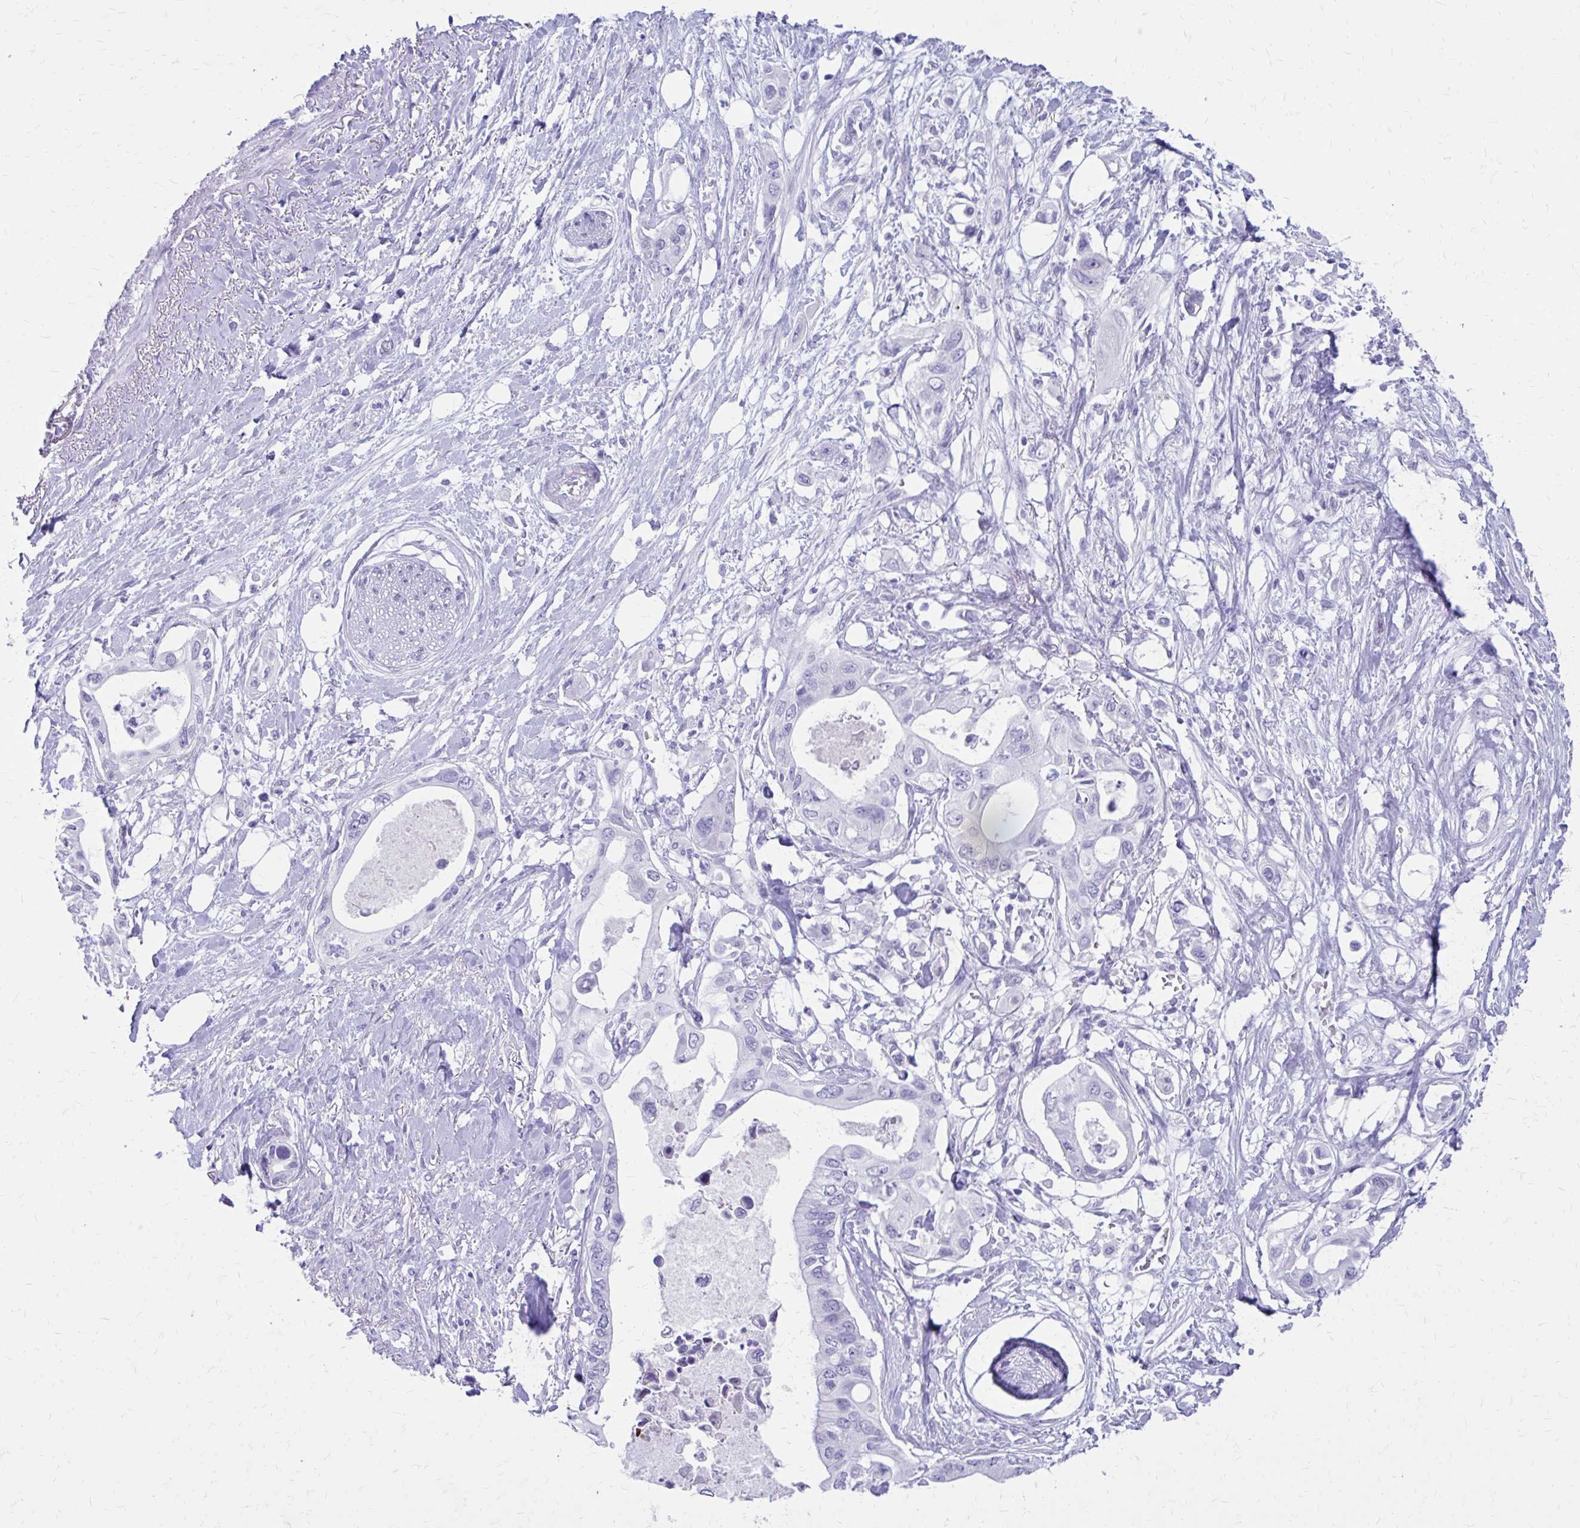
{"staining": {"intensity": "negative", "quantity": "none", "location": "none"}, "tissue": "pancreatic cancer", "cell_type": "Tumor cells", "image_type": "cancer", "snomed": [{"axis": "morphology", "description": "Adenocarcinoma, NOS"}, {"axis": "topography", "description": "Pancreas"}], "caption": "The micrograph reveals no significant staining in tumor cells of pancreatic adenocarcinoma.", "gene": "LCN15", "patient": {"sex": "female", "age": 63}}